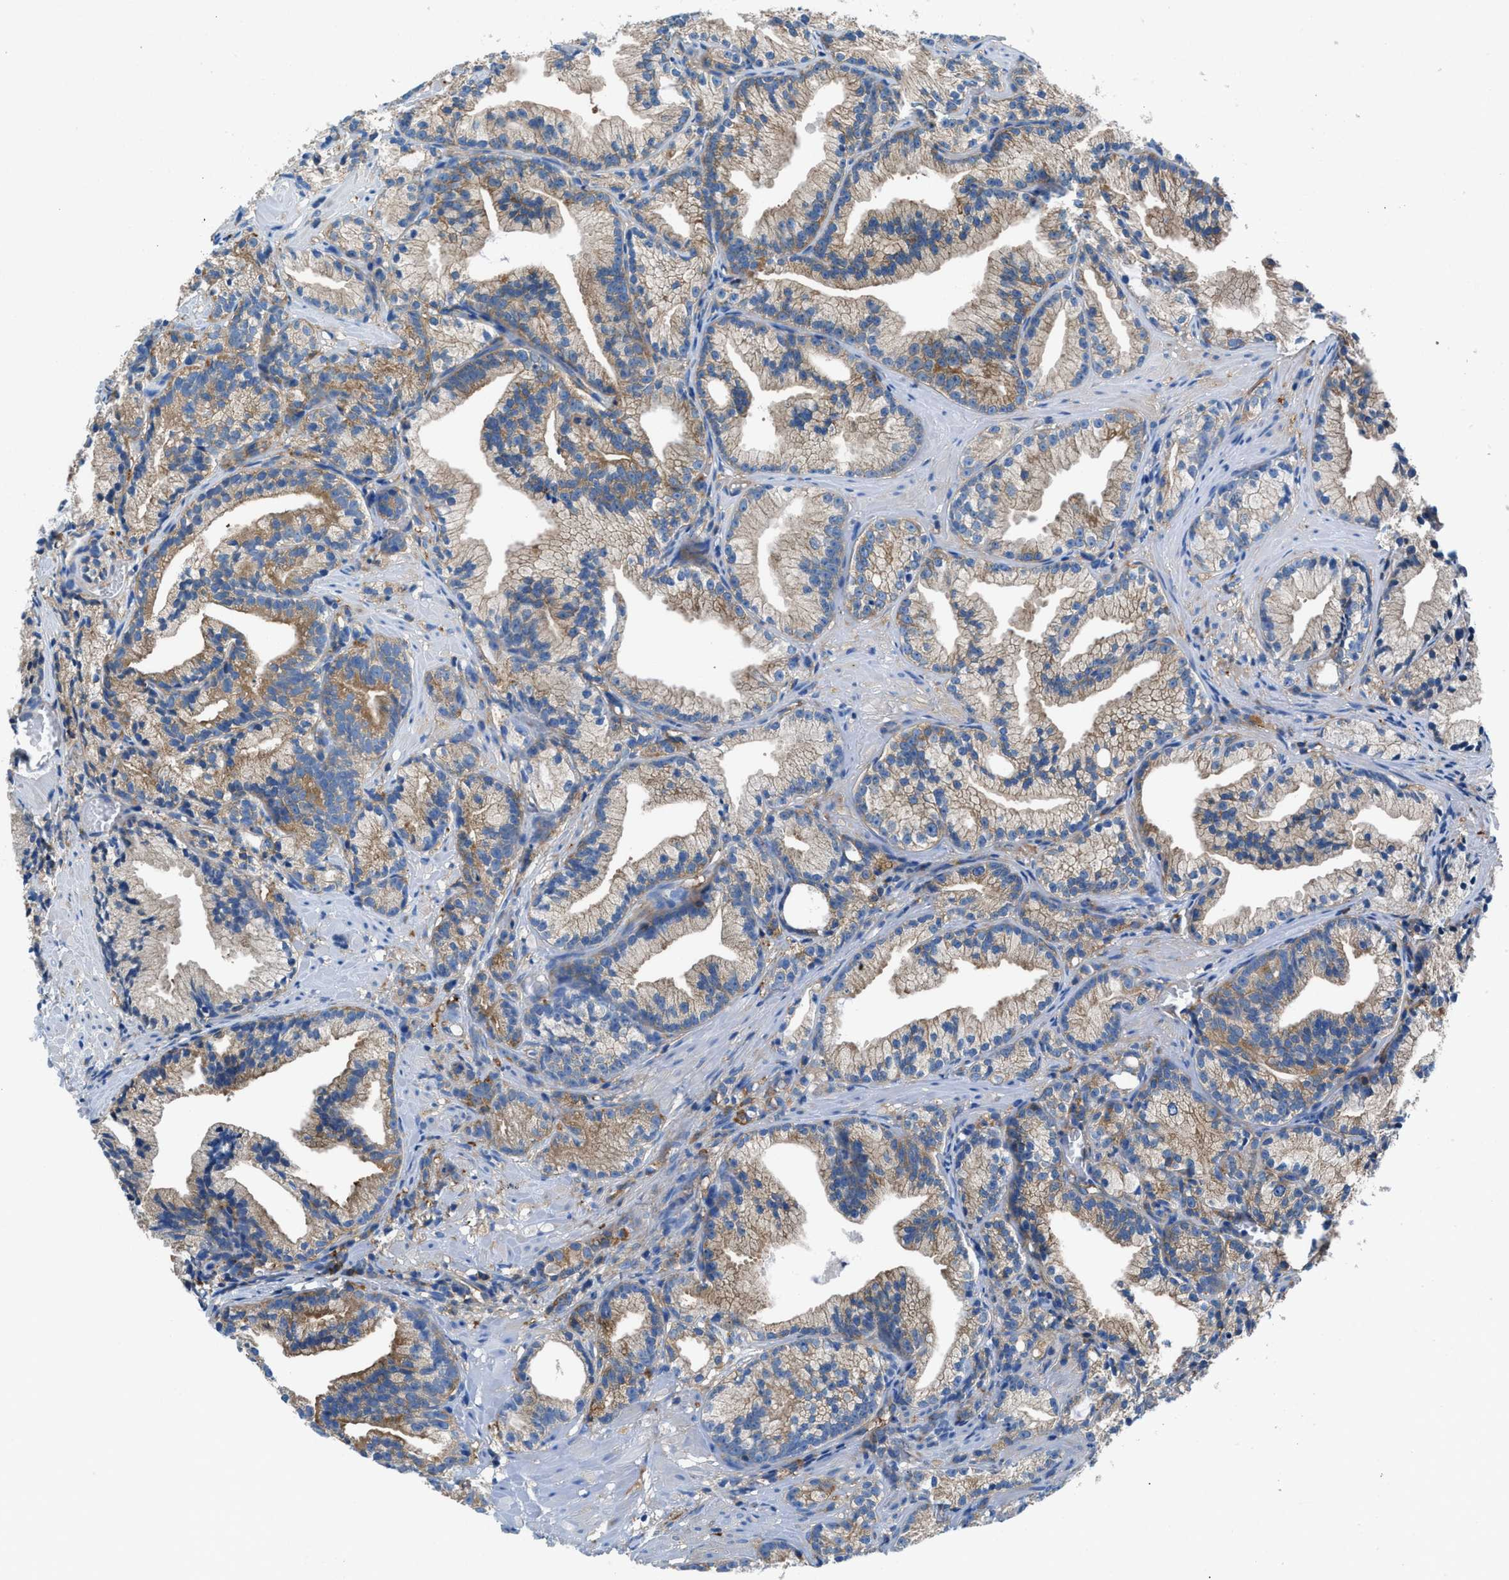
{"staining": {"intensity": "moderate", "quantity": ">75%", "location": "cytoplasmic/membranous"}, "tissue": "prostate cancer", "cell_type": "Tumor cells", "image_type": "cancer", "snomed": [{"axis": "morphology", "description": "Adenocarcinoma, Low grade"}, {"axis": "topography", "description": "Prostate"}], "caption": "An image of human low-grade adenocarcinoma (prostate) stained for a protein displays moderate cytoplasmic/membranous brown staining in tumor cells.", "gene": "SARS1", "patient": {"sex": "male", "age": 89}}